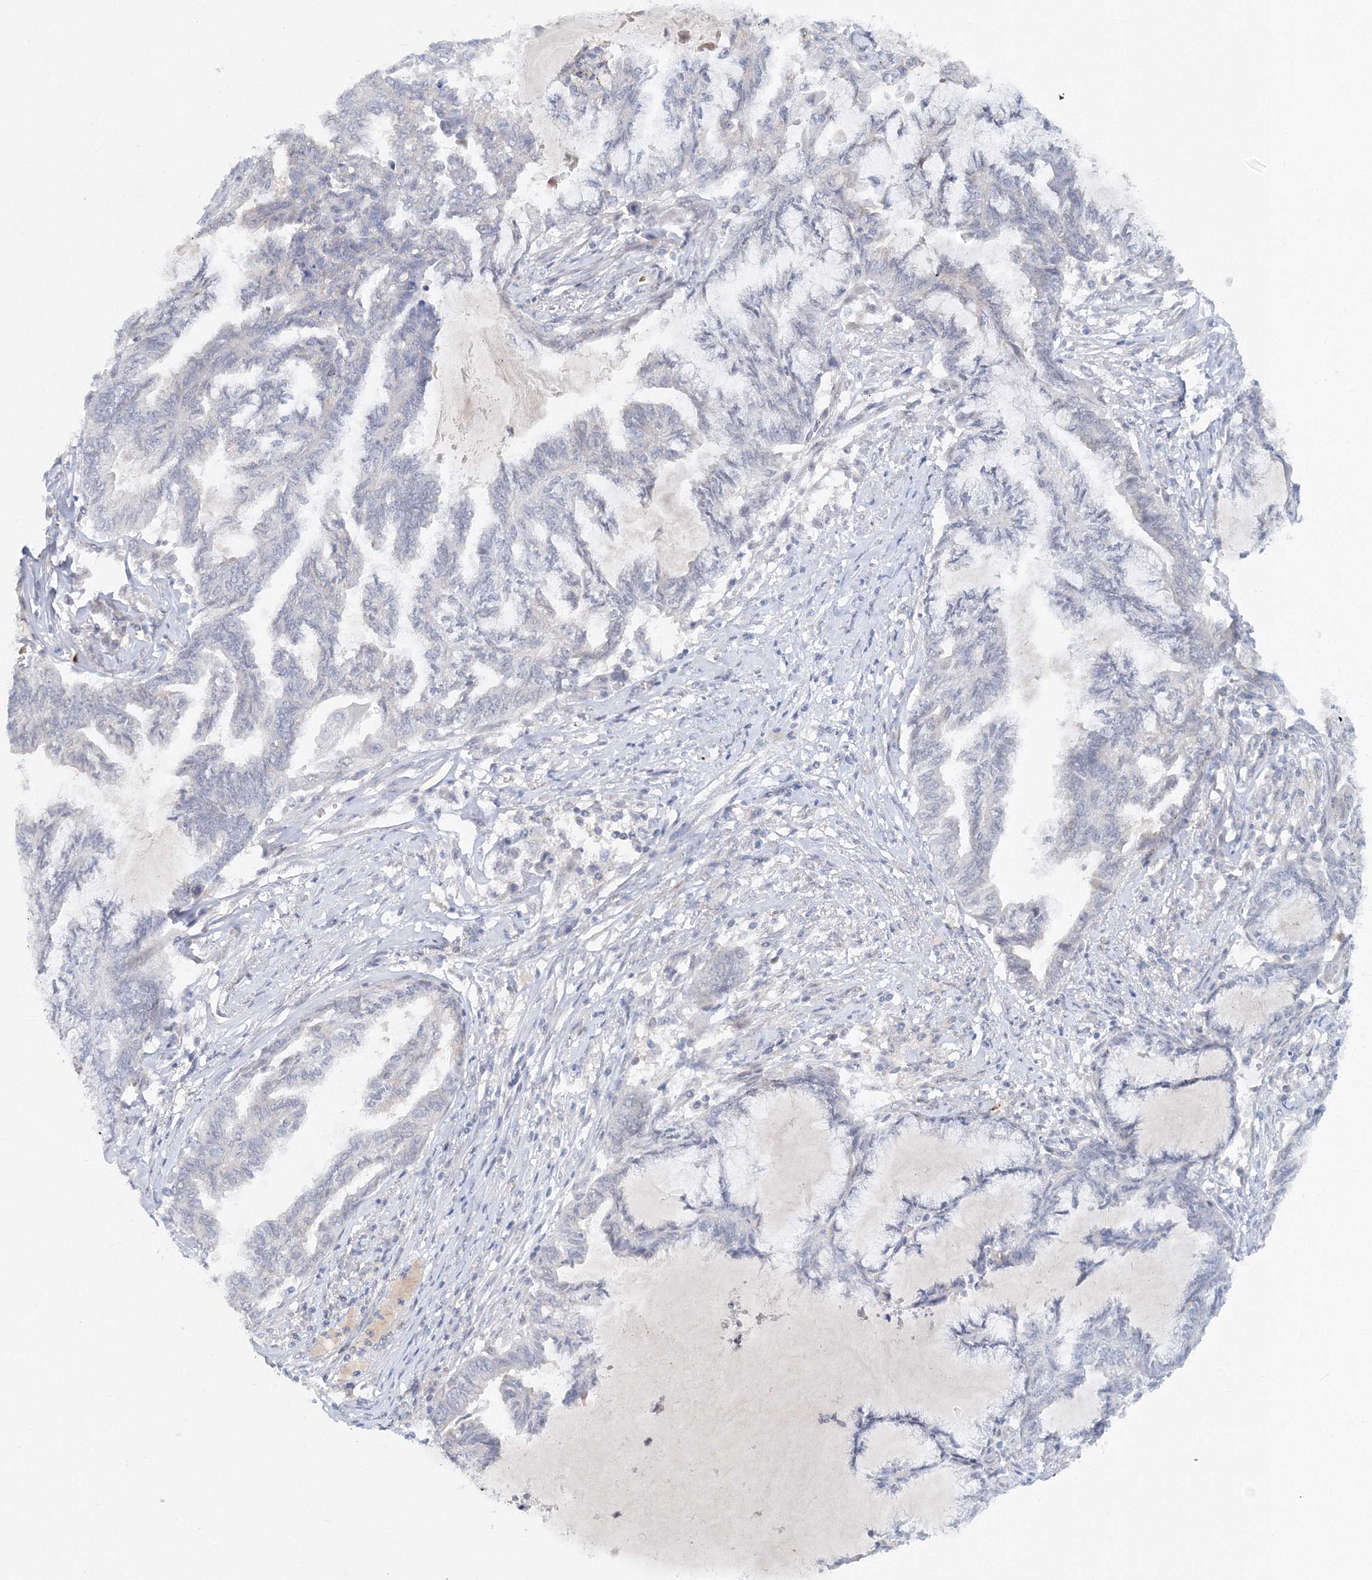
{"staining": {"intensity": "negative", "quantity": "none", "location": "none"}, "tissue": "endometrial cancer", "cell_type": "Tumor cells", "image_type": "cancer", "snomed": [{"axis": "morphology", "description": "Adenocarcinoma, NOS"}, {"axis": "topography", "description": "Endometrium"}], "caption": "Endometrial cancer (adenocarcinoma) was stained to show a protein in brown. There is no significant expression in tumor cells.", "gene": "SH3BP5", "patient": {"sex": "female", "age": 86}}